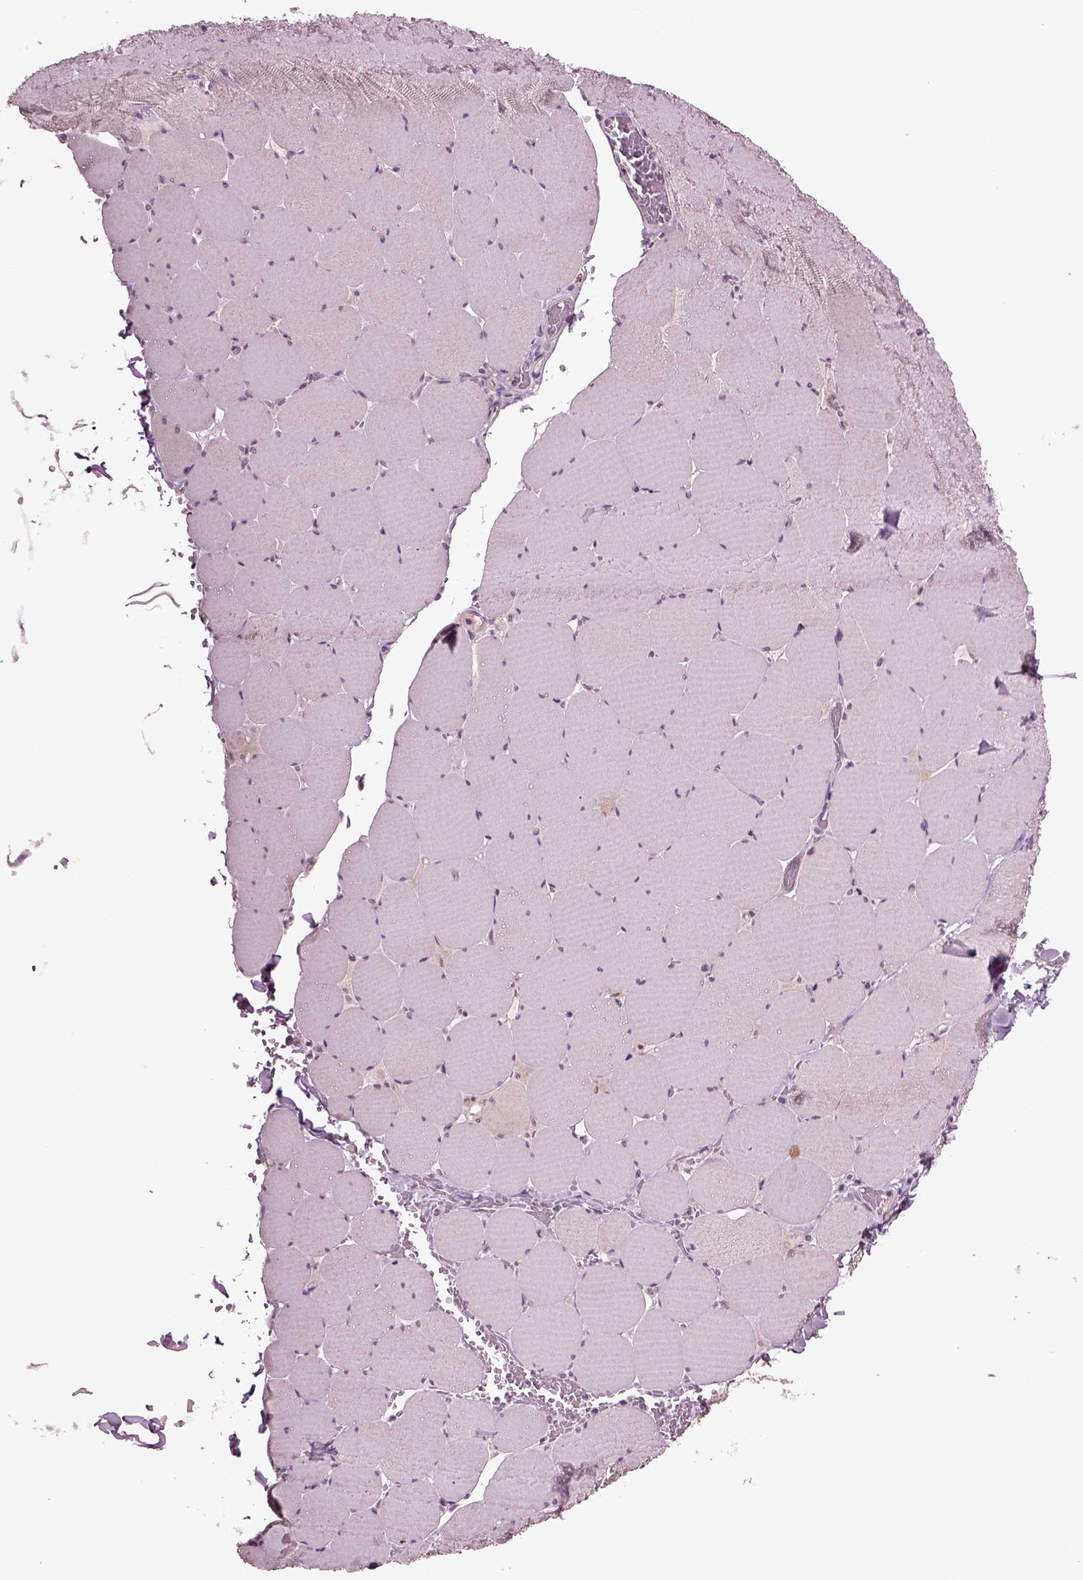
{"staining": {"intensity": "negative", "quantity": "none", "location": "none"}, "tissue": "skeletal muscle", "cell_type": "Myocytes", "image_type": "normal", "snomed": [{"axis": "morphology", "description": "Normal tissue, NOS"}, {"axis": "morphology", "description": "Malignant melanoma, Metastatic site"}, {"axis": "topography", "description": "Skeletal muscle"}], "caption": "This photomicrograph is of normal skeletal muscle stained with IHC to label a protein in brown with the nuclei are counter-stained blue. There is no positivity in myocytes. (DAB IHC with hematoxylin counter stain).", "gene": "SLC17A6", "patient": {"sex": "male", "age": 50}}